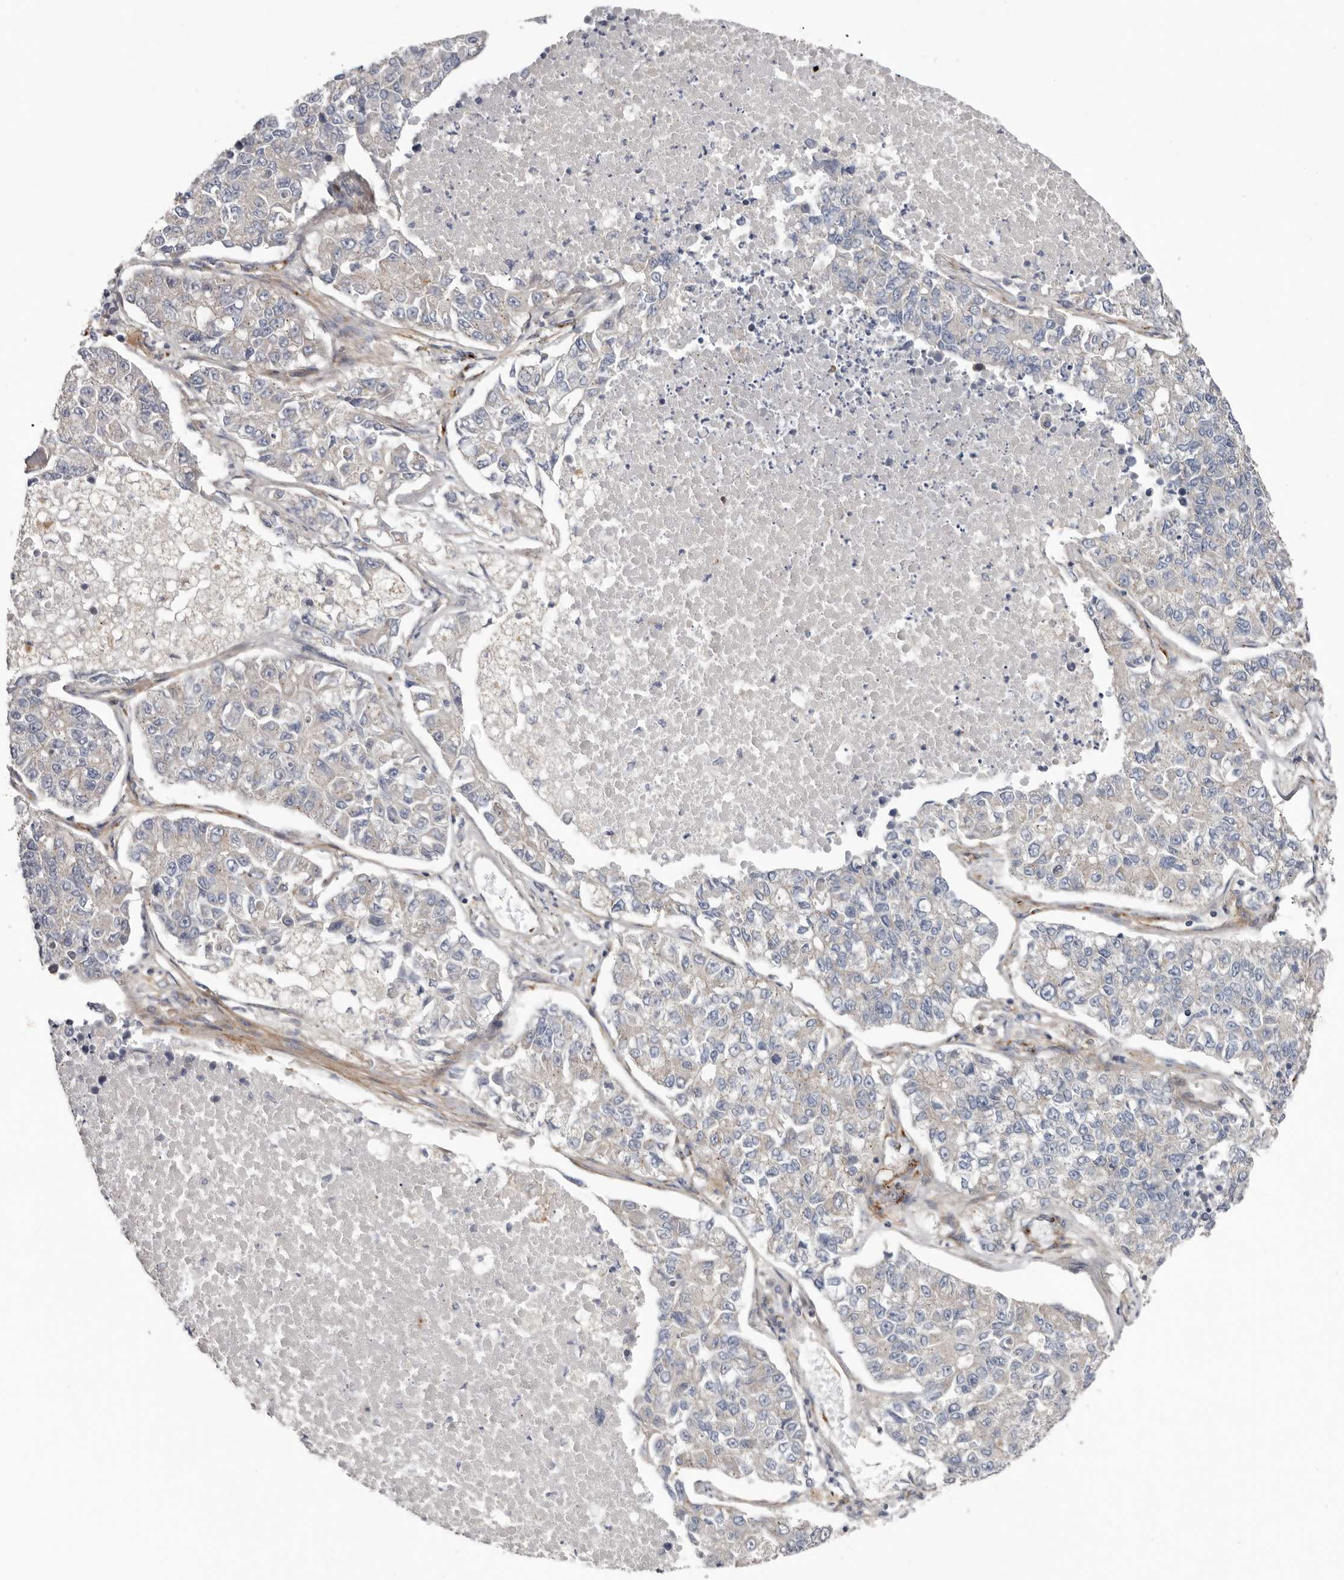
{"staining": {"intensity": "negative", "quantity": "none", "location": "none"}, "tissue": "lung cancer", "cell_type": "Tumor cells", "image_type": "cancer", "snomed": [{"axis": "morphology", "description": "Adenocarcinoma, NOS"}, {"axis": "topography", "description": "Lung"}], "caption": "IHC micrograph of human lung adenocarcinoma stained for a protein (brown), which demonstrates no staining in tumor cells. The staining is performed using DAB (3,3'-diaminobenzidine) brown chromogen with nuclei counter-stained in using hematoxylin.", "gene": "LUZP1", "patient": {"sex": "male", "age": 49}}